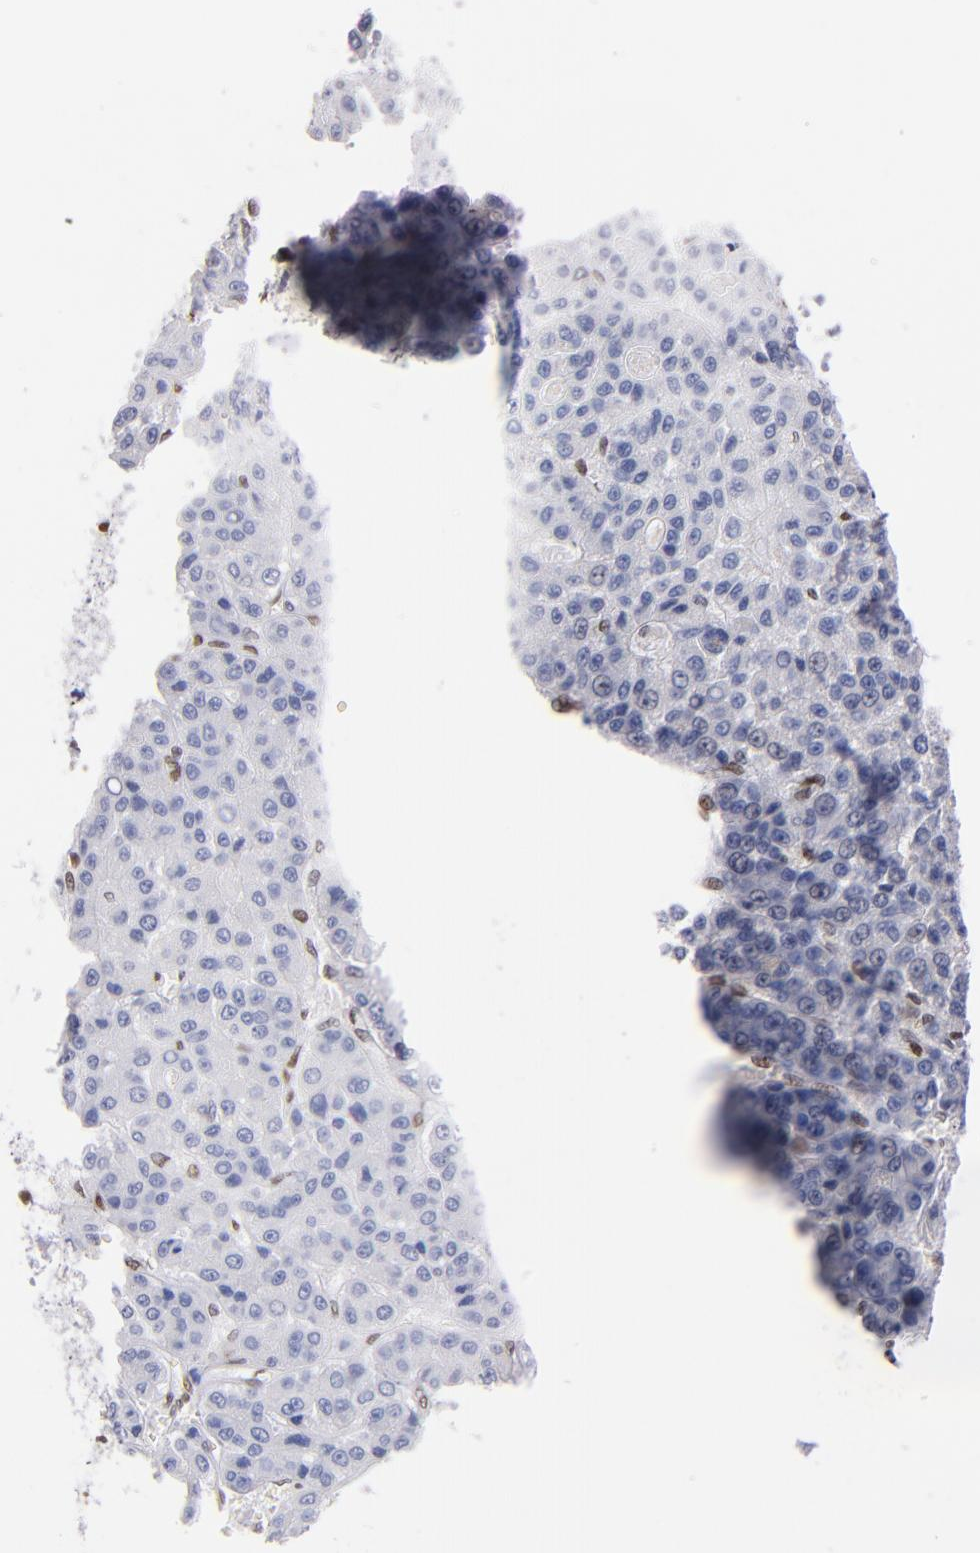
{"staining": {"intensity": "negative", "quantity": "none", "location": "none"}, "tissue": "liver cancer", "cell_type": "Tumor cells", "image_type": "cancer", "snomed": [{"axis": "morphology", "description": "Carcinoma, Hepatocellular, NOS"}, {"axis": "topography", "description": "Liver"}], "caption": "Tumor cells are negative for protein expression in human liver hepatocellular carcinoma.", "gene": "IFI16", "patient": {"sex": "male", "age": 70}}